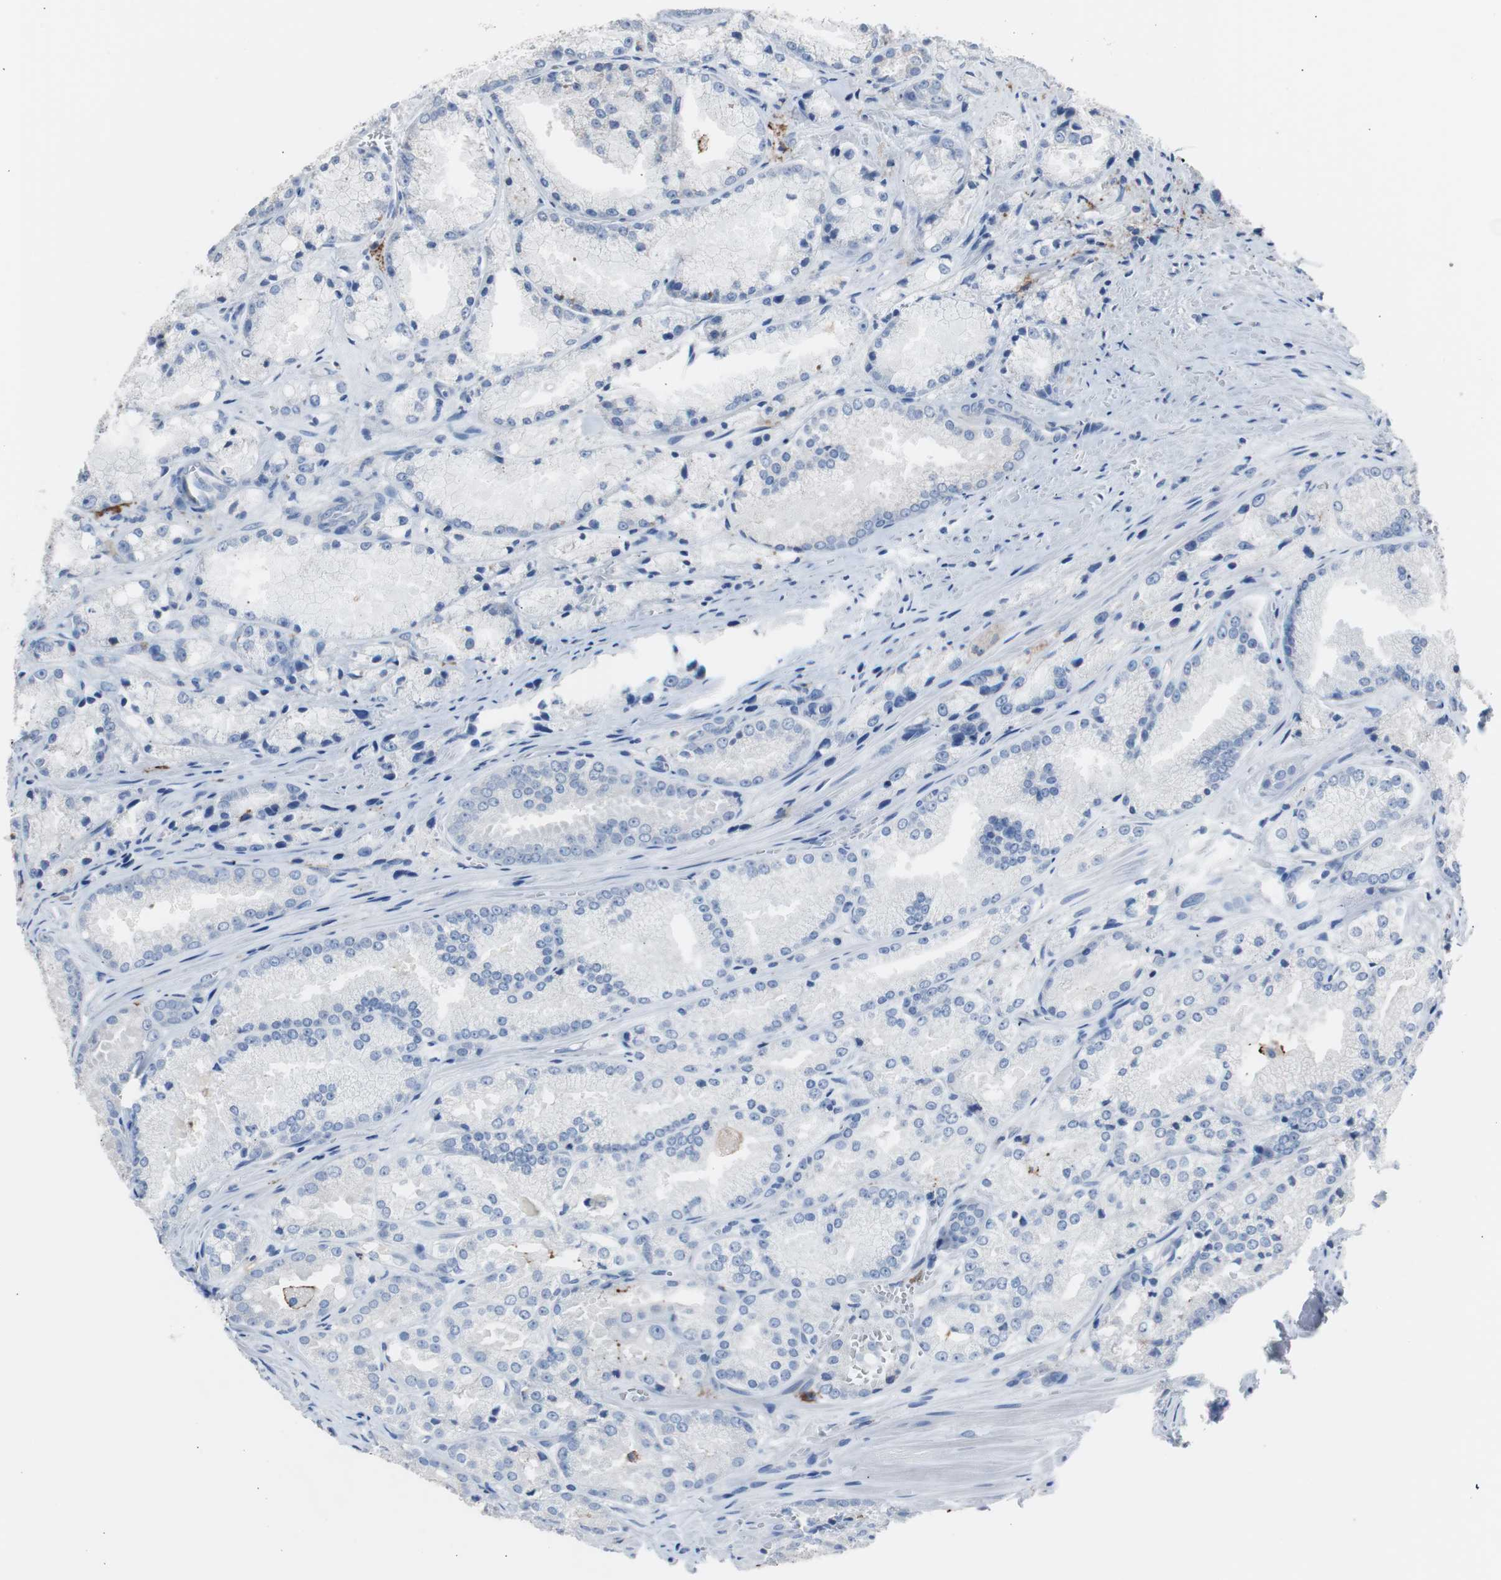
{"staining": {"intensity": "negative", "quantity": "none", "location": "none"}, "tissue": "prostate cancer", "cell_type": "Tumor cells", "image_type": "cancer", "snomed": [{"axis": "morphology", "description": "Adenocarcinoma, Low grade"}, {"axis": "topography", "description": "Prostate"}], "caption": "Immunohistochemistry (IHC) of human prostate cancer (low-grade adenocarcinoma) shows no positivity in tumor cells. (DAB (3,3'-diaminobenzidine) immunohistochemistry (IHC) with hematoxylin counter stain).", "gene": "FCGR2B", "patient": {"sex": "male", "age": 64}}